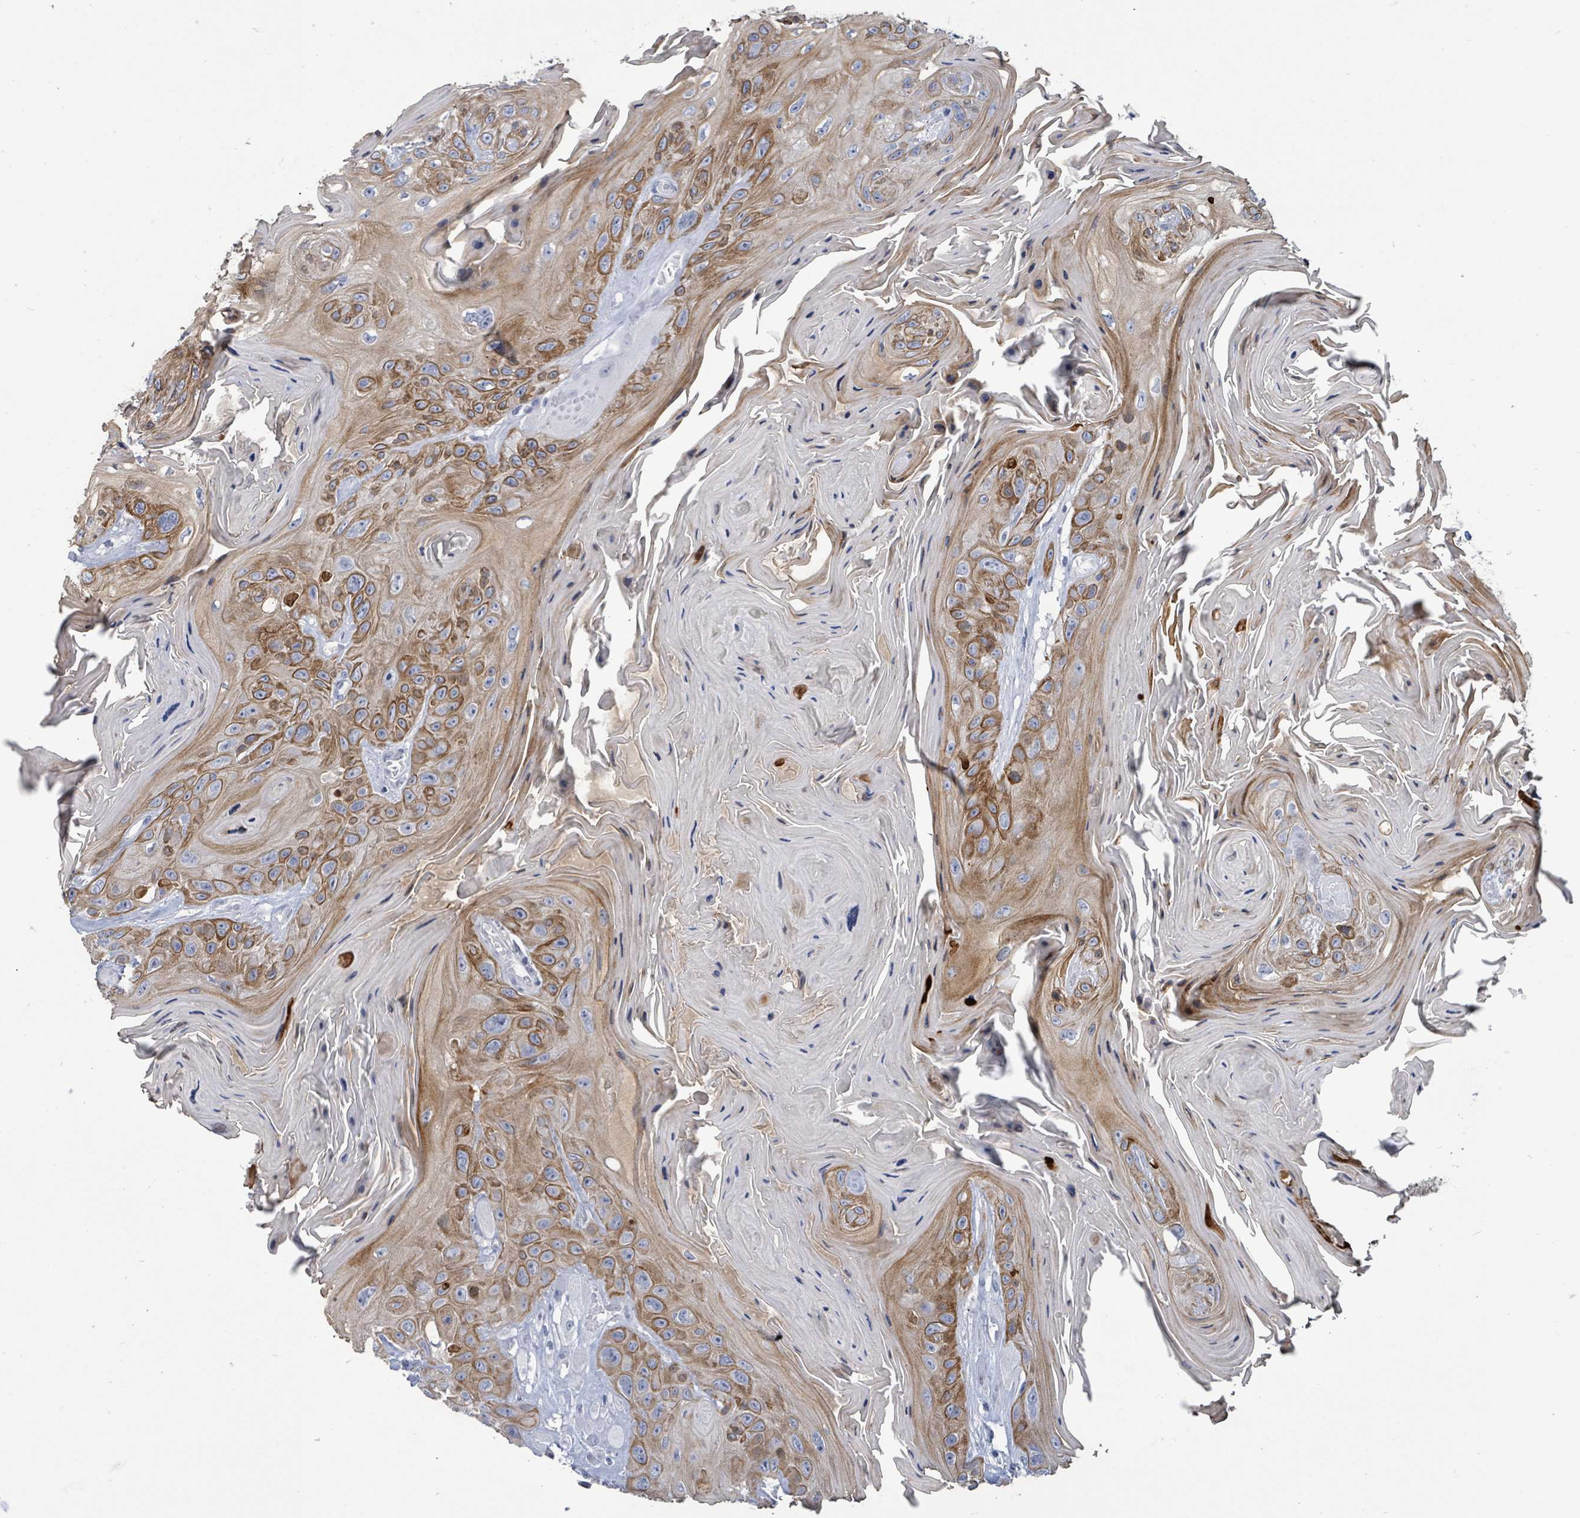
{"staining": {"intensity": "moderate", "quantity": ">75%", "location": "cytoplasmic/membranous"}, "tissue": "head and neck cancer", "cell_type": "Tumor cells", "image_type": "cancer", "snomed": [{"axis": "morphology", "description": "Squamous cell carcinoma, NOS"}, {"axis": "topography", "description": "Head-Neck"}], "caption": "High-magnification brightfield microscopy of head and neck cancer (squamous cell carcinoma) stained with DAB (3,3'-diaminobenzidine) (brown) and counterstained with hematoxylin (blue). tumor cells exhibit moderate cytoplasmic/membranous staining is identified in about>75% of cells.", "gene": "NTN3", "patient": {"sex": "female", "age": 59}}